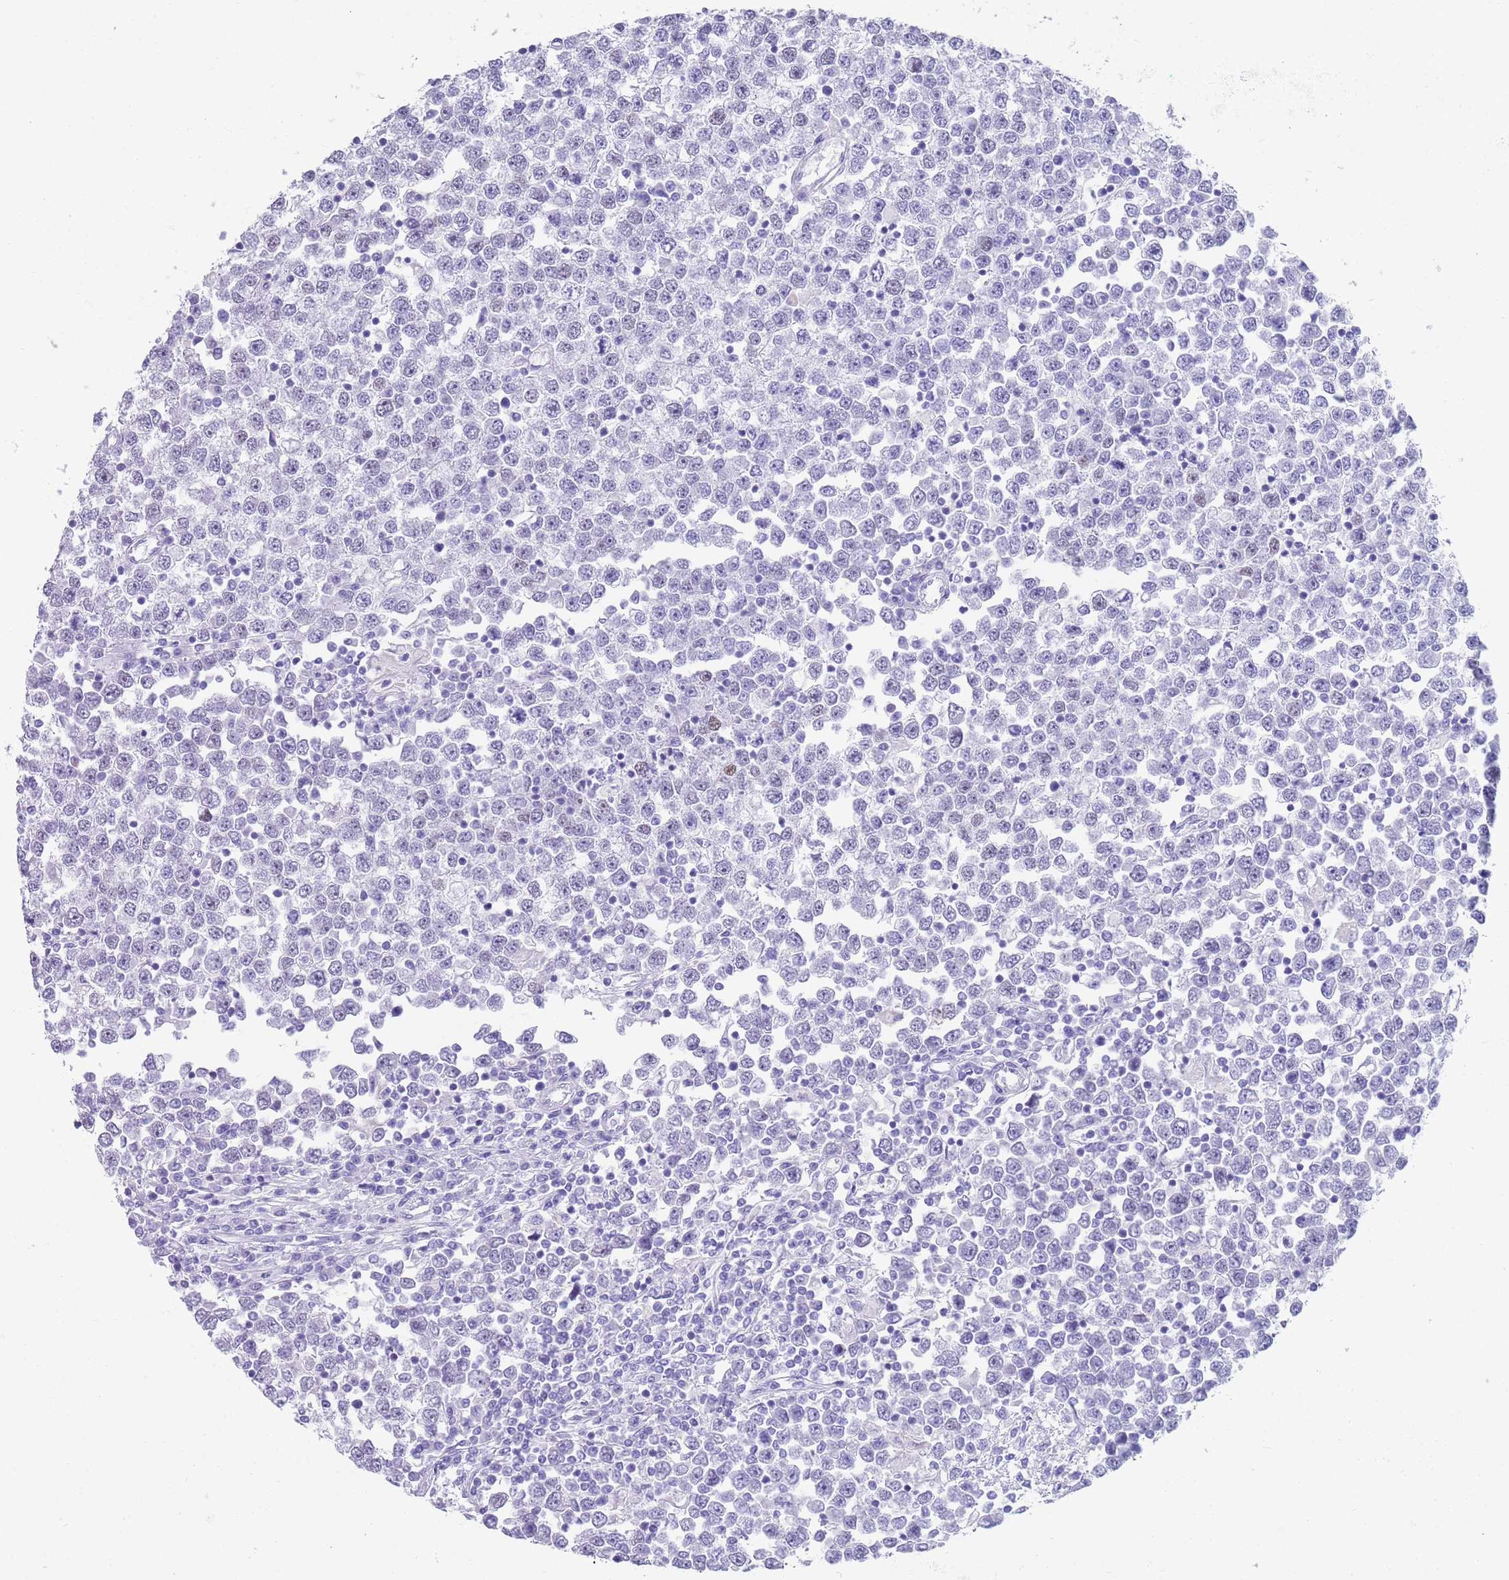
{"staining": {"intensity": "negative", "quantity": "none", "location": "none"}, "tissue": "testis cancer", "cell_type": "Tumor cells", "image_type": "cancer", "snomed": [{"axis": "morphology", "description": "Seminoma, NOS"}, {"axis": "topography", "description": "Testis"}], "caption": "The photomicrograph exhibits no significant expression in tumor cells of testis seminoma.", "gene": "CPXM2", "patient": {"sex": "male", "age": 65}}